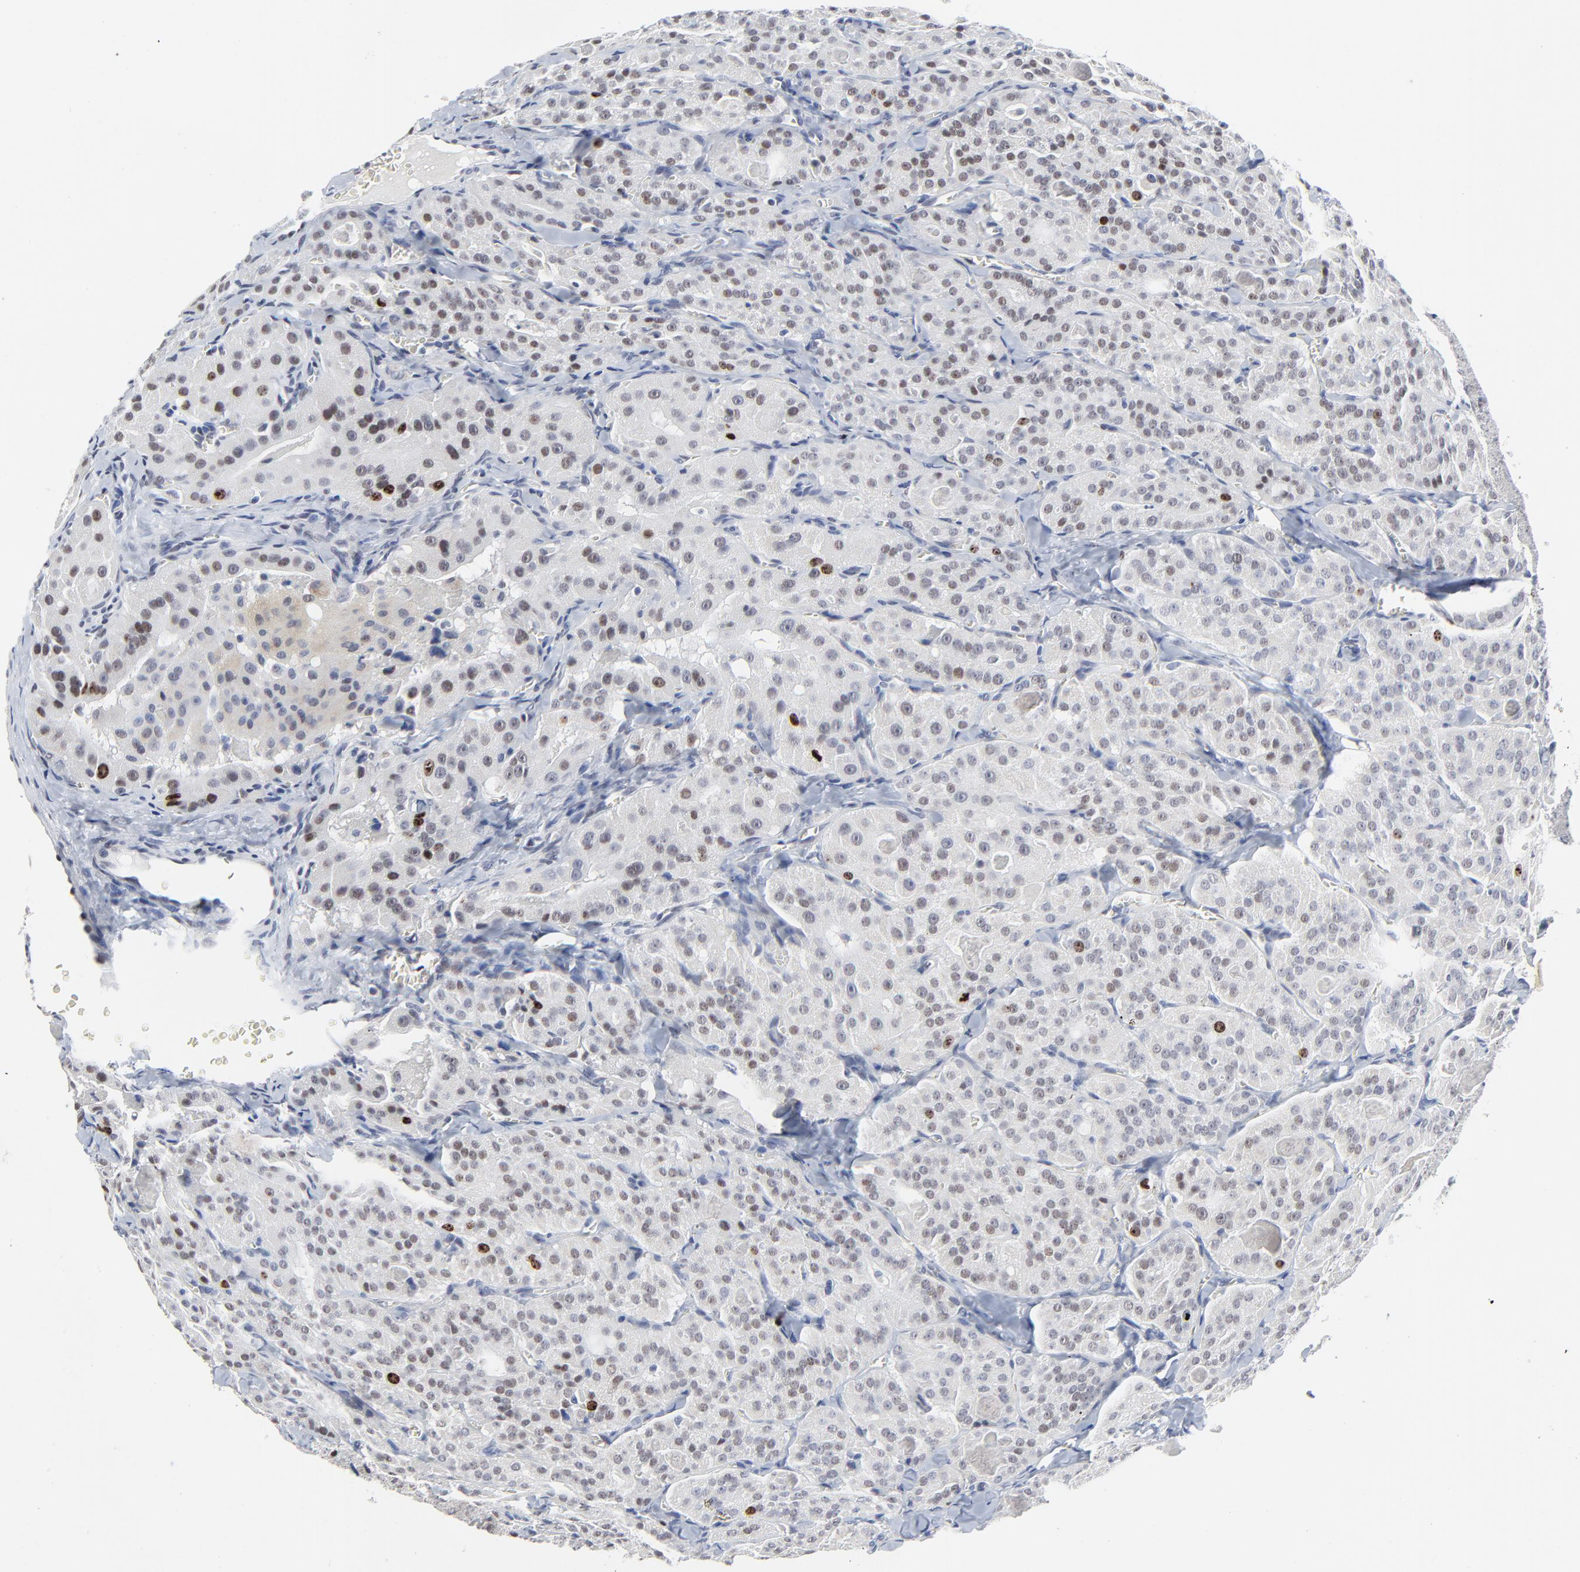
{"staining": {"intensity": "weak", "quantity": "<25%", "location": "nuclear"}, "tissue": "thyroid cancer", "cell_type": "Tumor cells", "image_type": "cancer", "snomed": [{"axis": "morphology", "description": "Carcinoma, NOS"}, {"axis": "topography", "description": "Thyroid gland"}], "caption": "A high-resolution micrograph shows immunohistochemistry staining of thyroid carcinoma, which displays no significant positivity in tumor cells.", "gene": "ZNF589", "patient": {"sex": "male", "age": 76}}